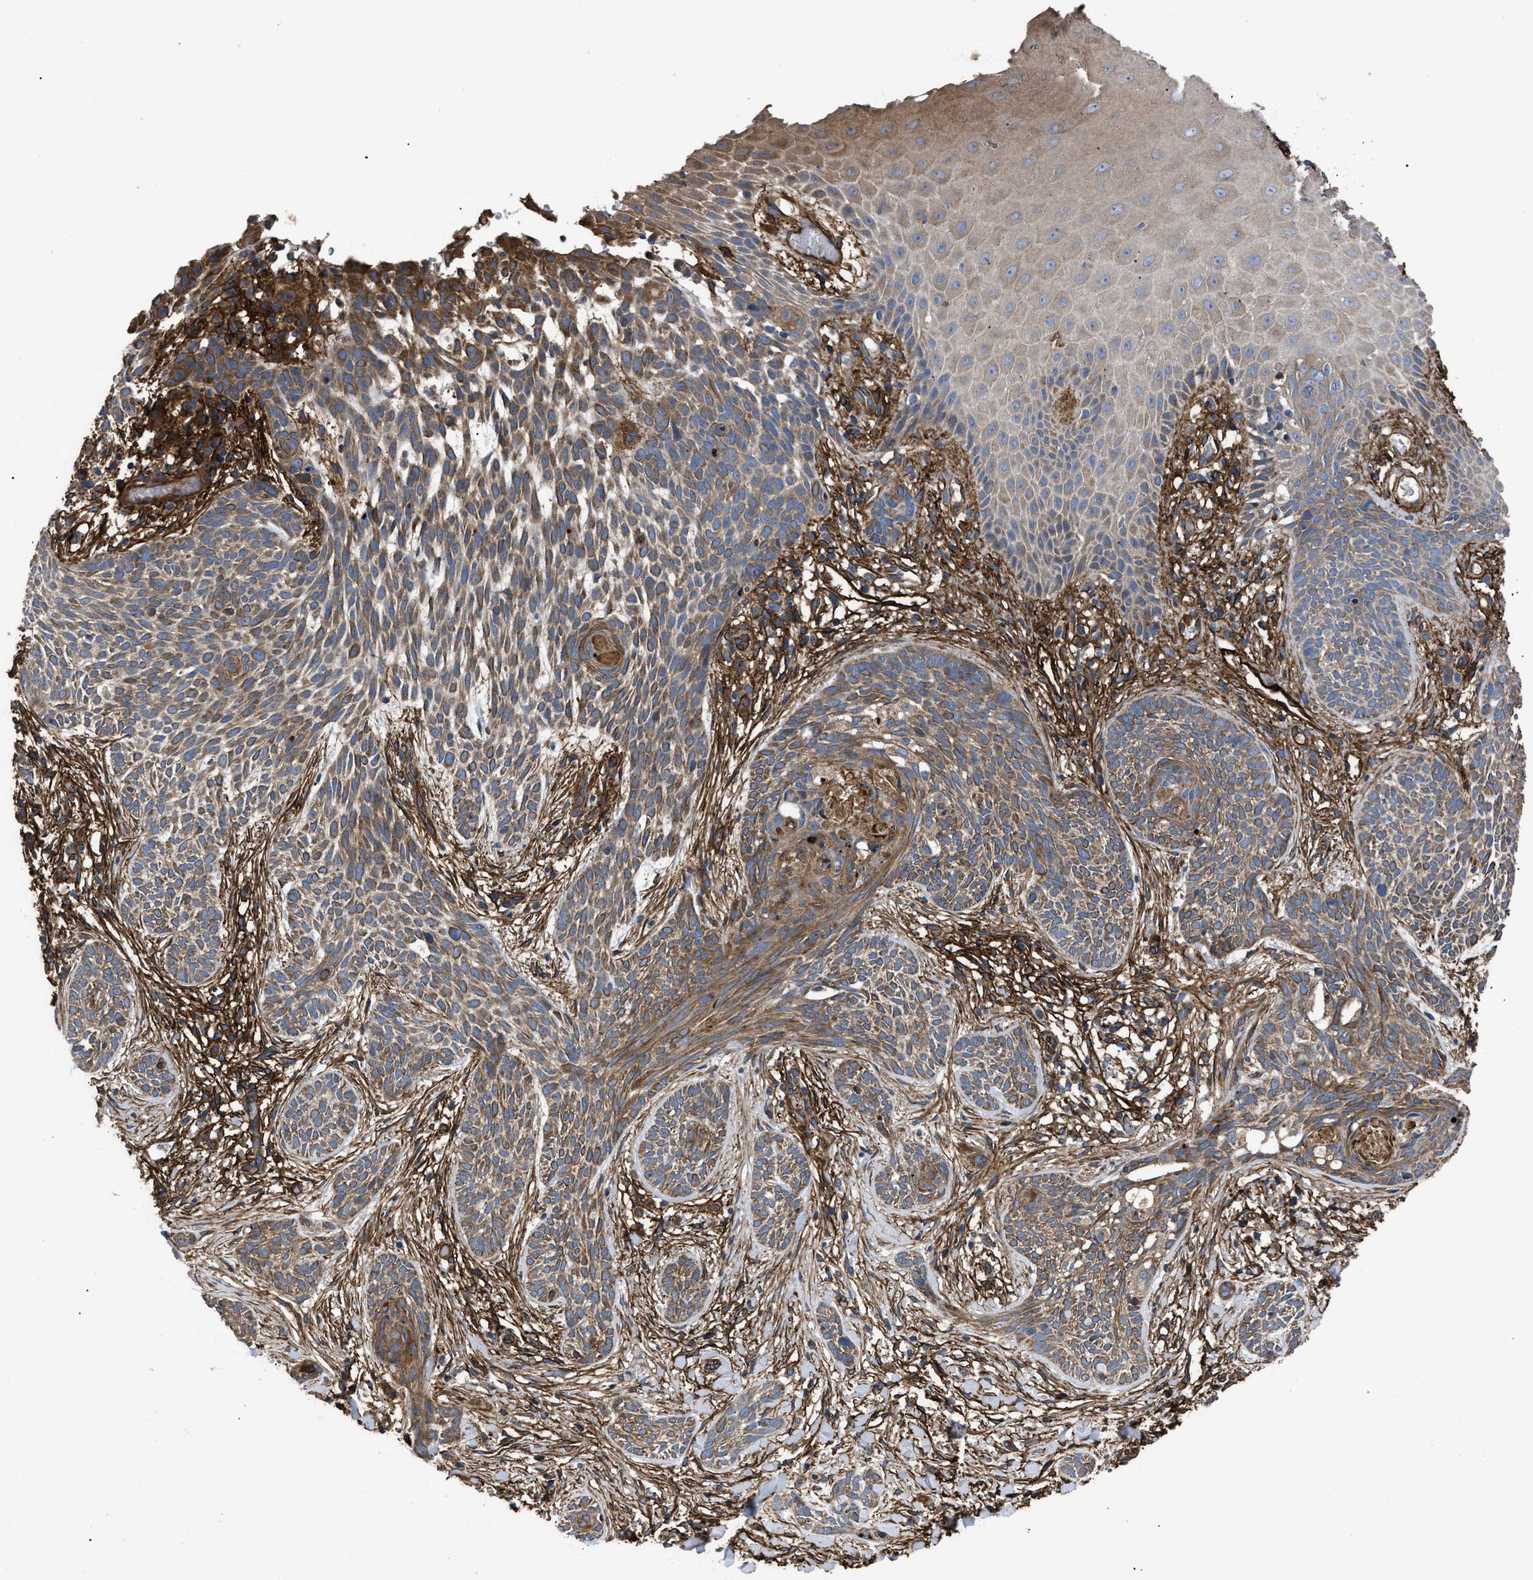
{"staining": {"intensity": "weak", "quantity": ">75%", "location": "cytoplasmic/membranous"}, "tissue": "skin cancer", "cell_type": "Tumor cells", "image_type": "cancer", "snomed": [{"axis": "morphology", "description": "Basal cell carcinoma"}, {"axis": "topography", "description": "Skin"}], "caption": "Immunohistochemical staining of skin basal cell carcinoma reveals low levels of weak cytoplasmic/membranous protein positivity in approximately >75% of tumor cells.", "gene": "NT5E", "patient": {"sex": "female", "age": 59}}